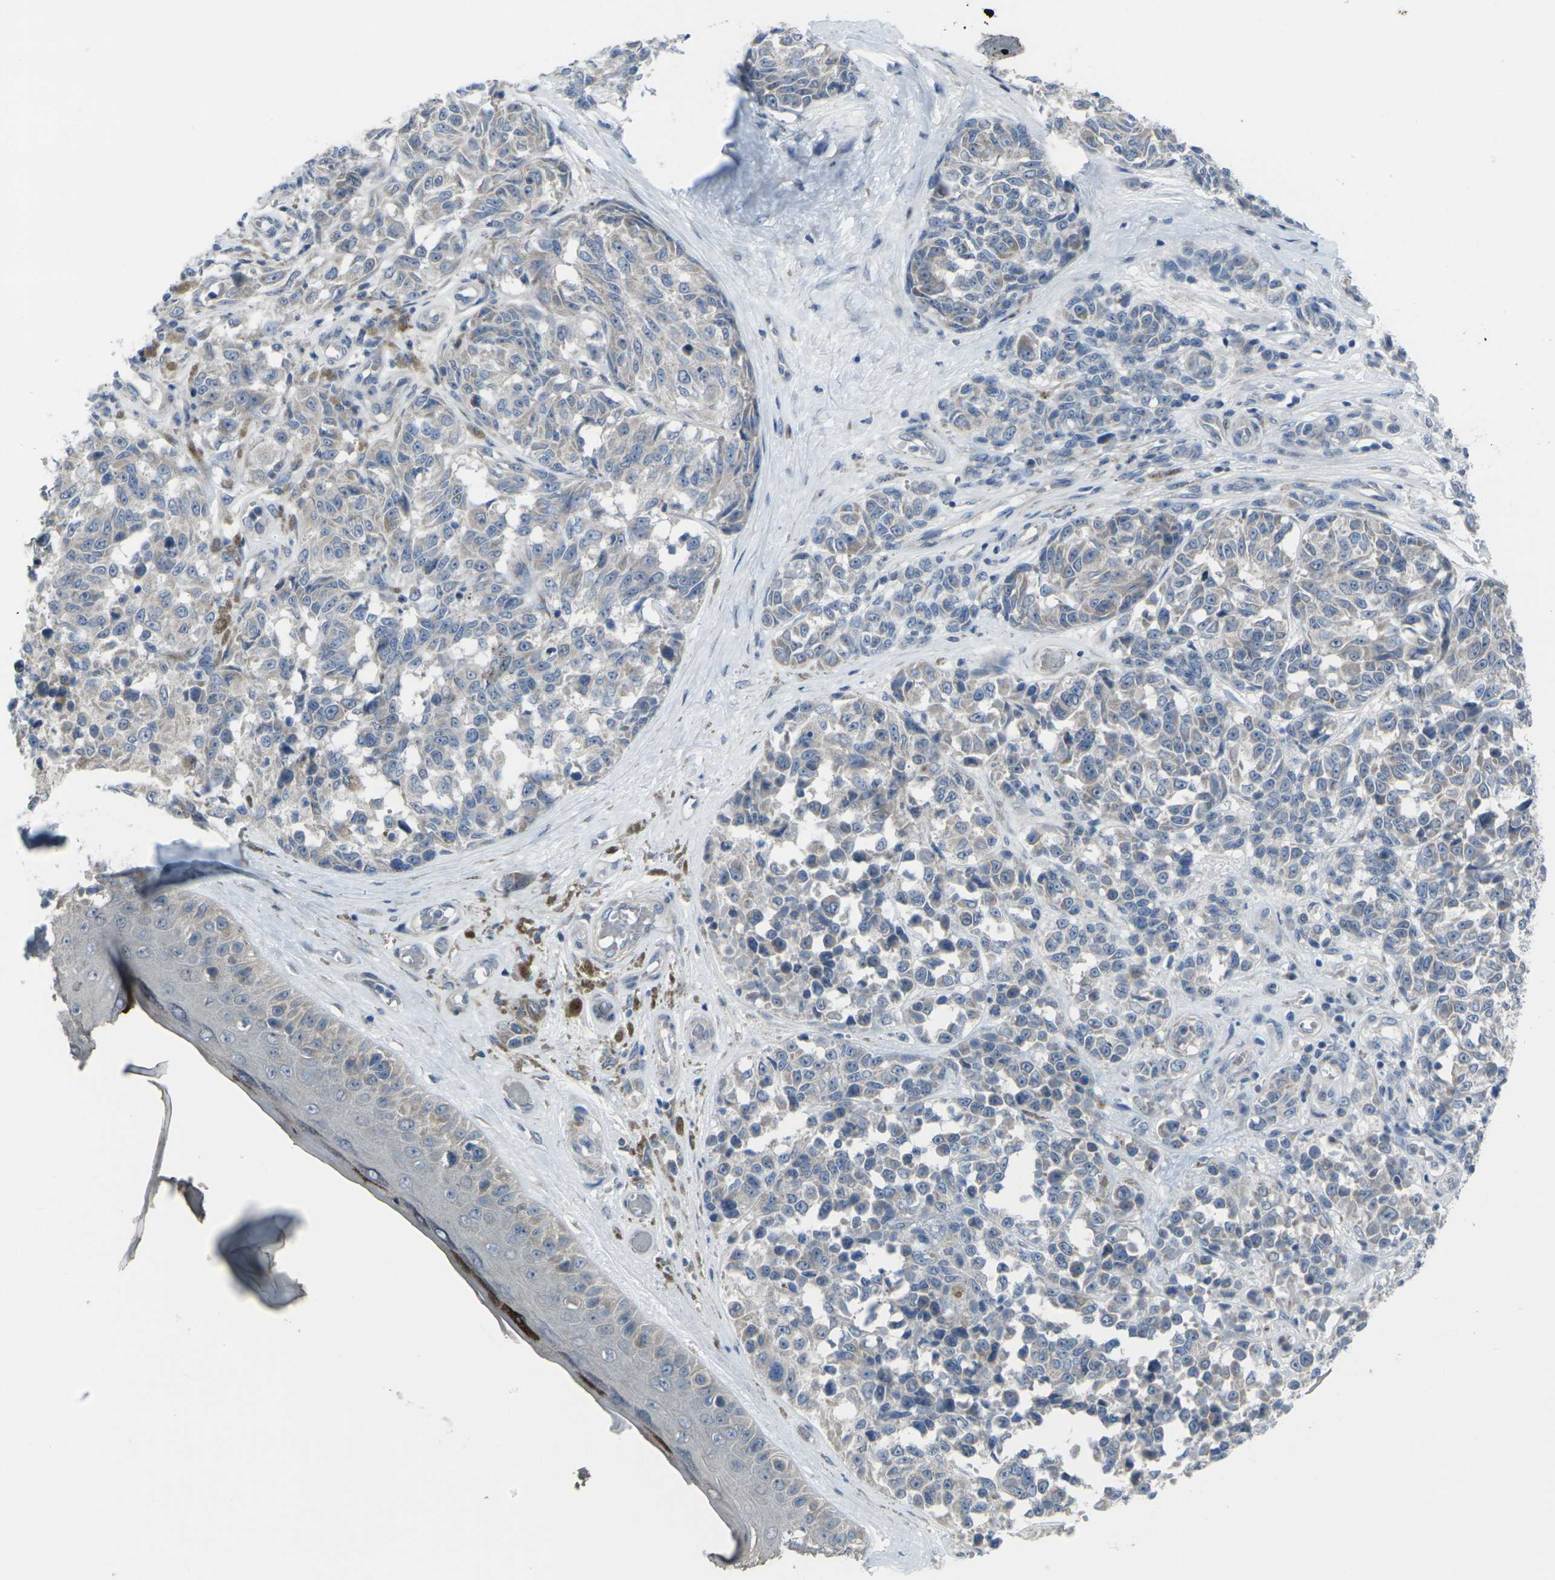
{"staining": {"intensity": "negative", "quantity": "none", "location": "none"}, "tissue": "melanoma", "cell_type": "Tumor cells", "image_type": "cancer", "snomed": [{"axis": "morphology", "description": "Malignant melanoma, NOS"}, {"axis": "topography", "description": "Skin"}], "caption": "The immunohistochemistry (IHC) photomicrograph has no significant staining in tumor cells of malignant melanoma tissue.", "gene": "CCR10", "patient": {"sex": "female", "age": 64}}